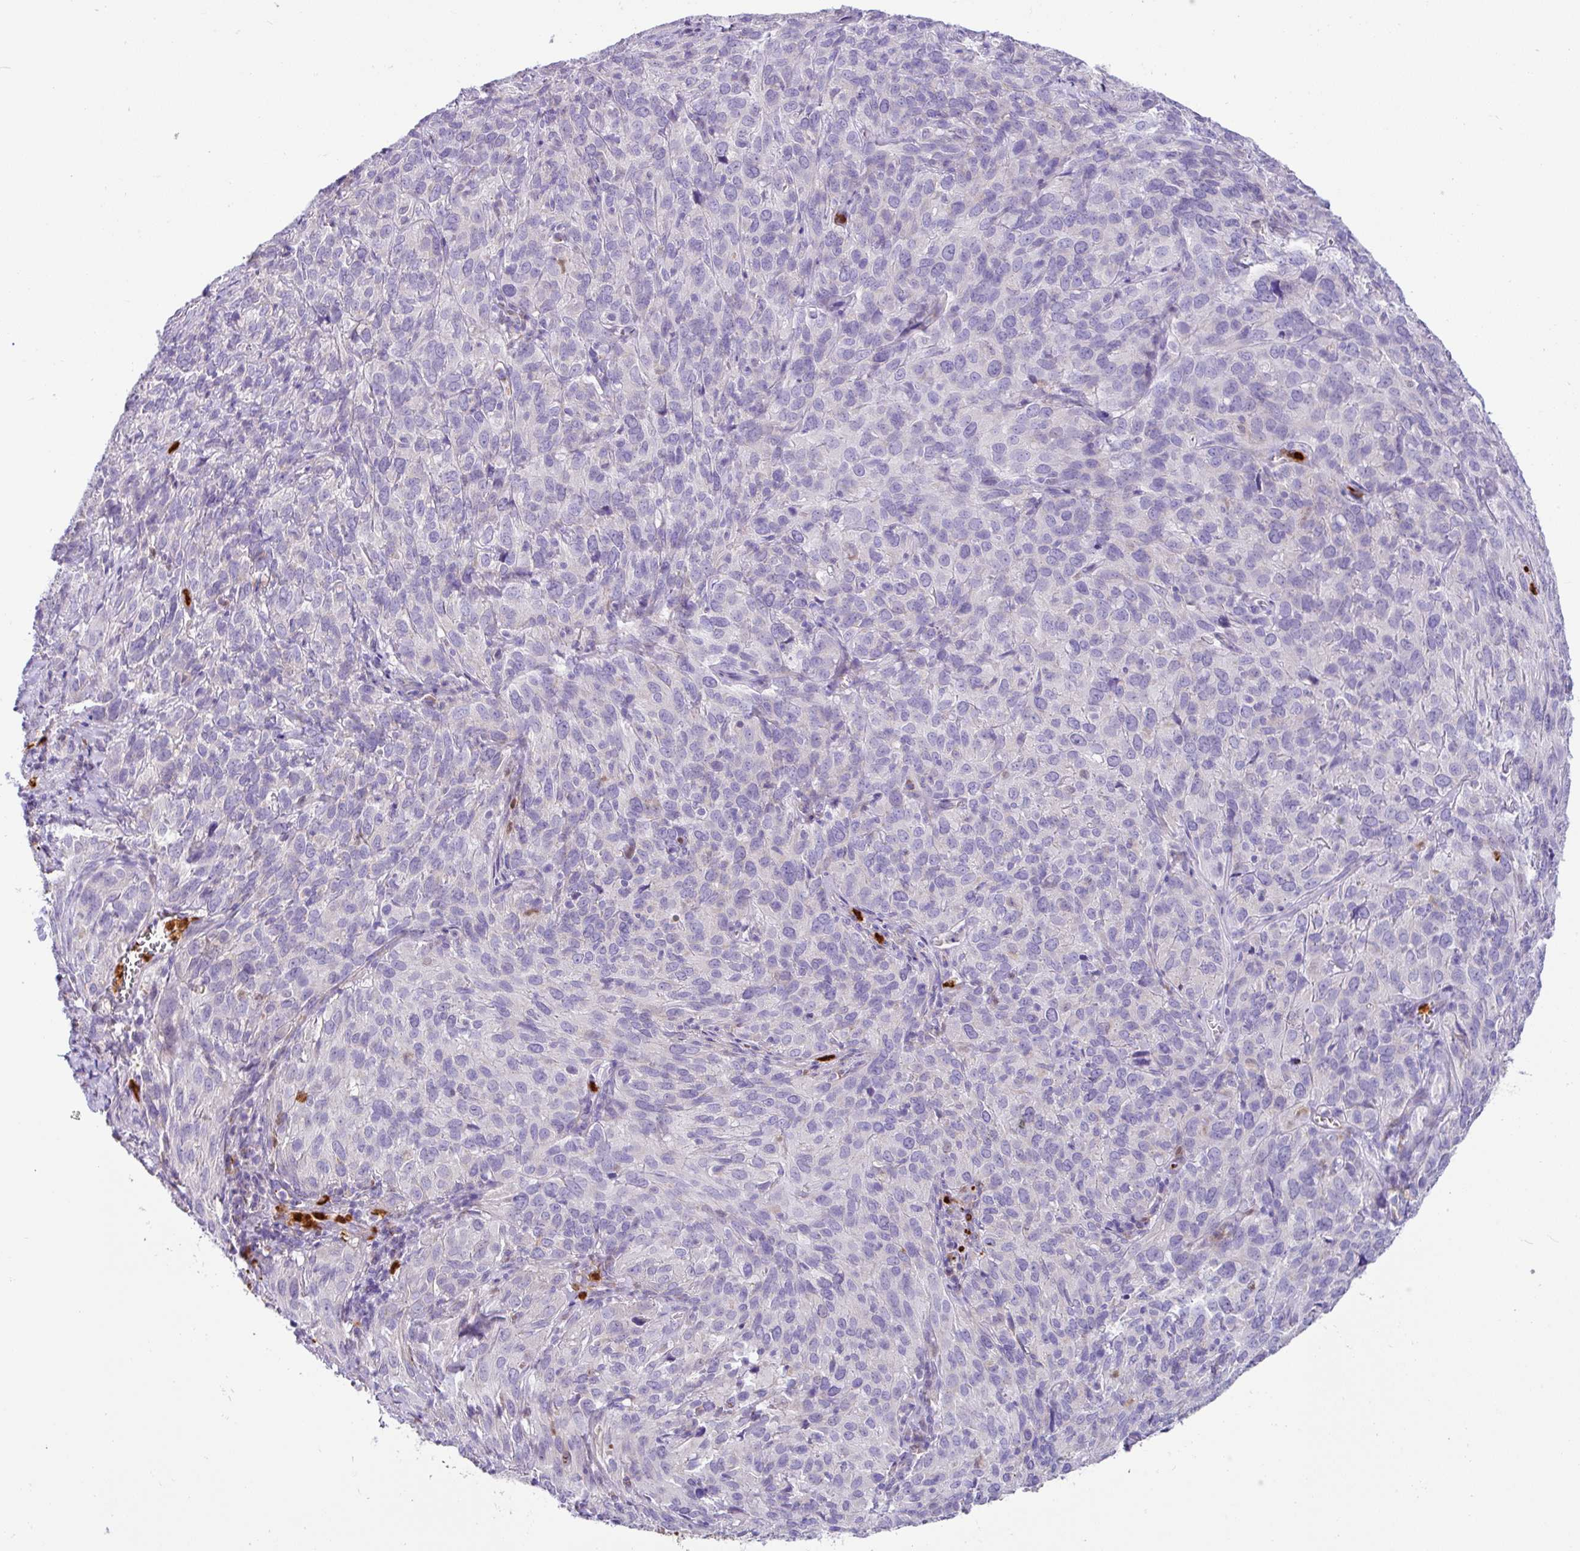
{"staining": {"intensity": "negative", "quantity": "none", "location": "none"}, "tissue": "cervical cancer", "cell_type": "Tumor cells", "image_type": "cancer", "snomed": [{"axis": "morphology", "description": "Squamous cell carcinoma, NOS"}, {"axis": "topography", "description": "Cervix"}], "caption": "This is an immunohistochemistry micrograph of human cervical cancer. There is no staining in tumor cells.", "gene": "SH2D3C", "patient": {"sex": "female", "age": 51}}